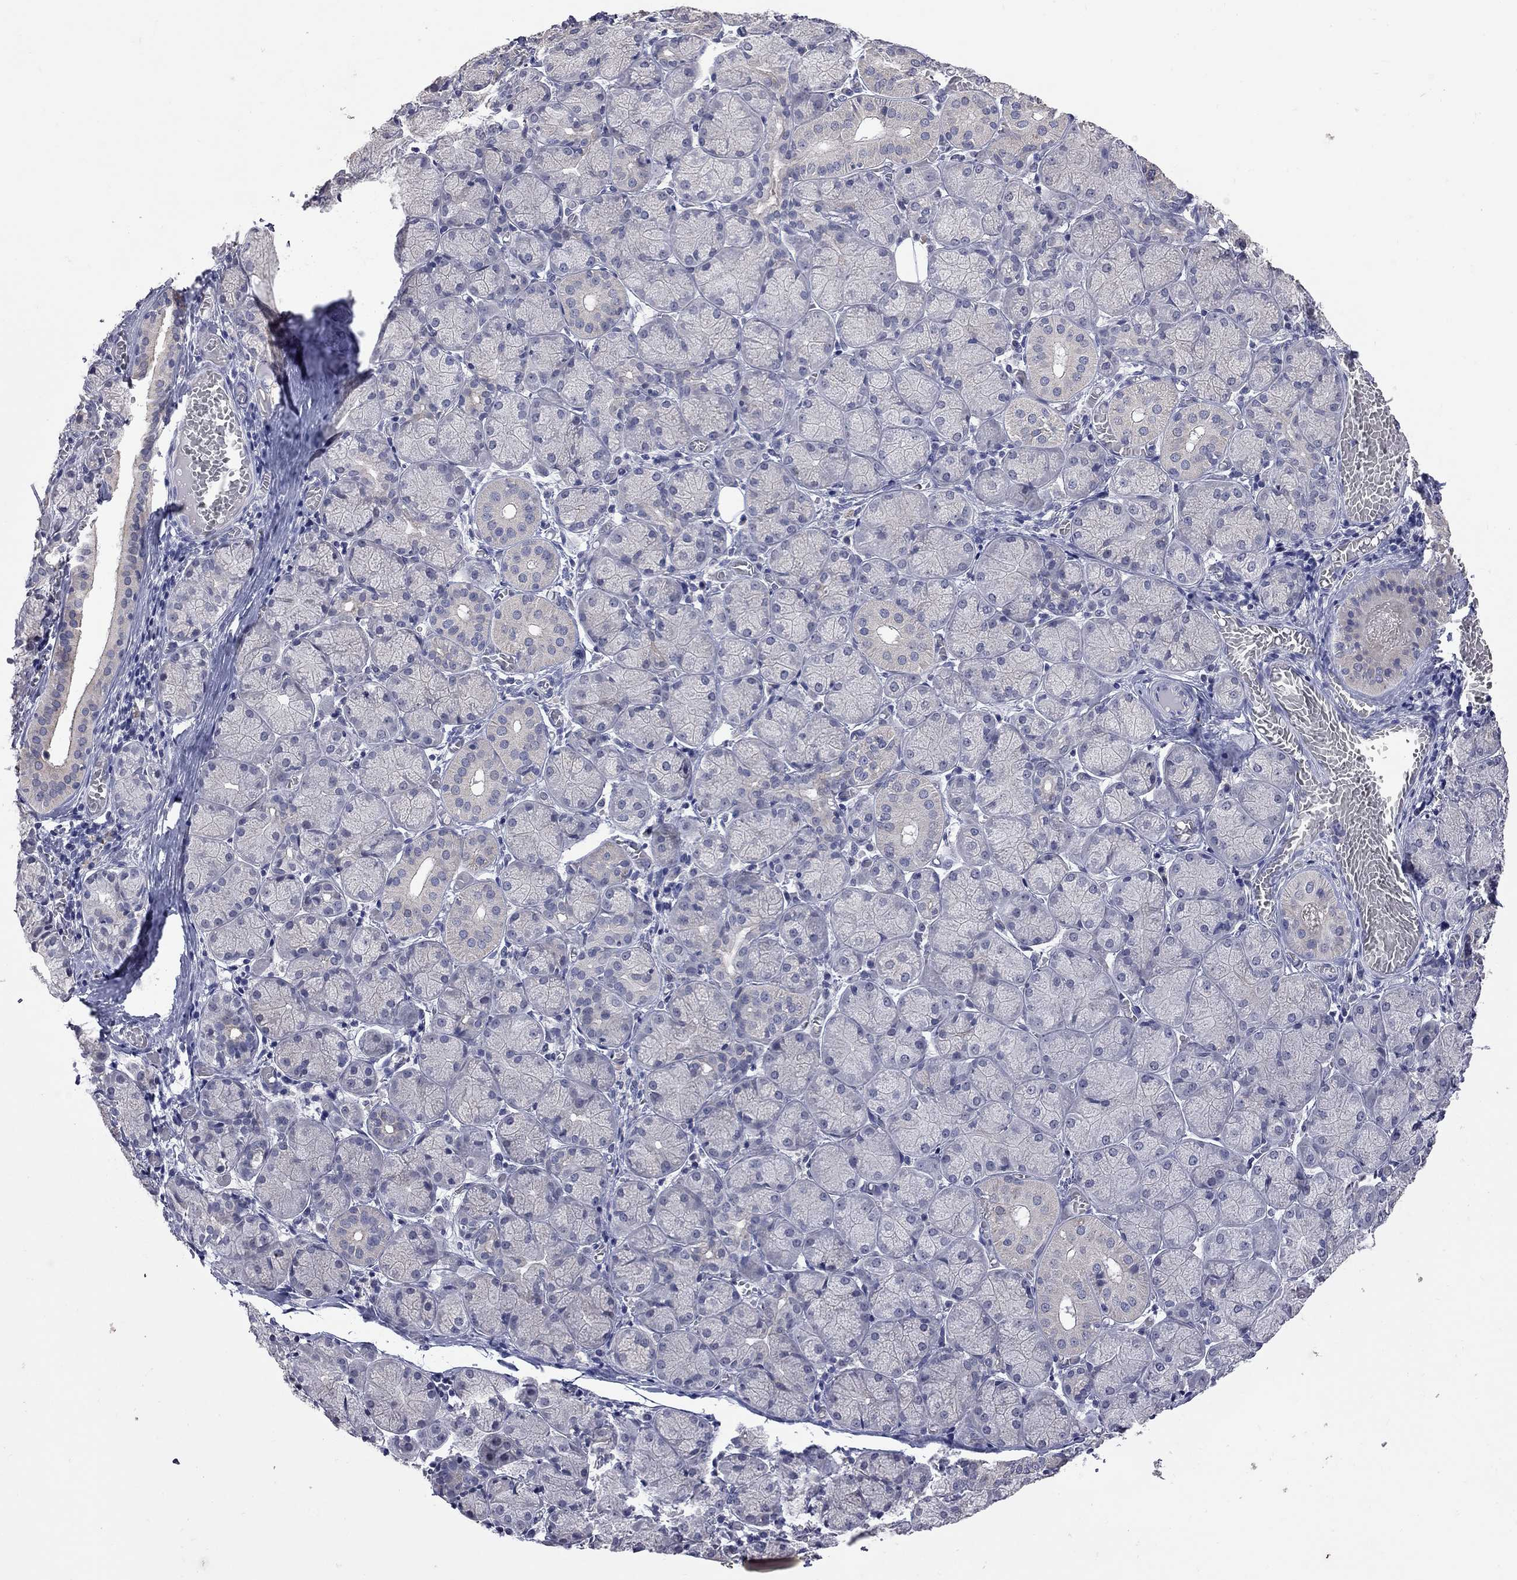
{"staining": {"intensity": "negative", "quantity": "none", "location": "none"}, "tissue": "salivary gland", "cell_type": "Glandular cells", "image_type": "normal", "snomed": [{"axis": "morphology", "description": "Normal tissue, NOS"}, {"axis": "topography", "description": "Salivary gland"}, {"axis": "topography", "description": "Peripheral nerve tissue"}], "caption": "DAB (3,3'-diaminobenzidine) immunohistochemical staining of benign salivary gland shows no significant positivity in glandular cells.", "gene": "NOS2", "patient": {"sex": "female", "age": 24}}